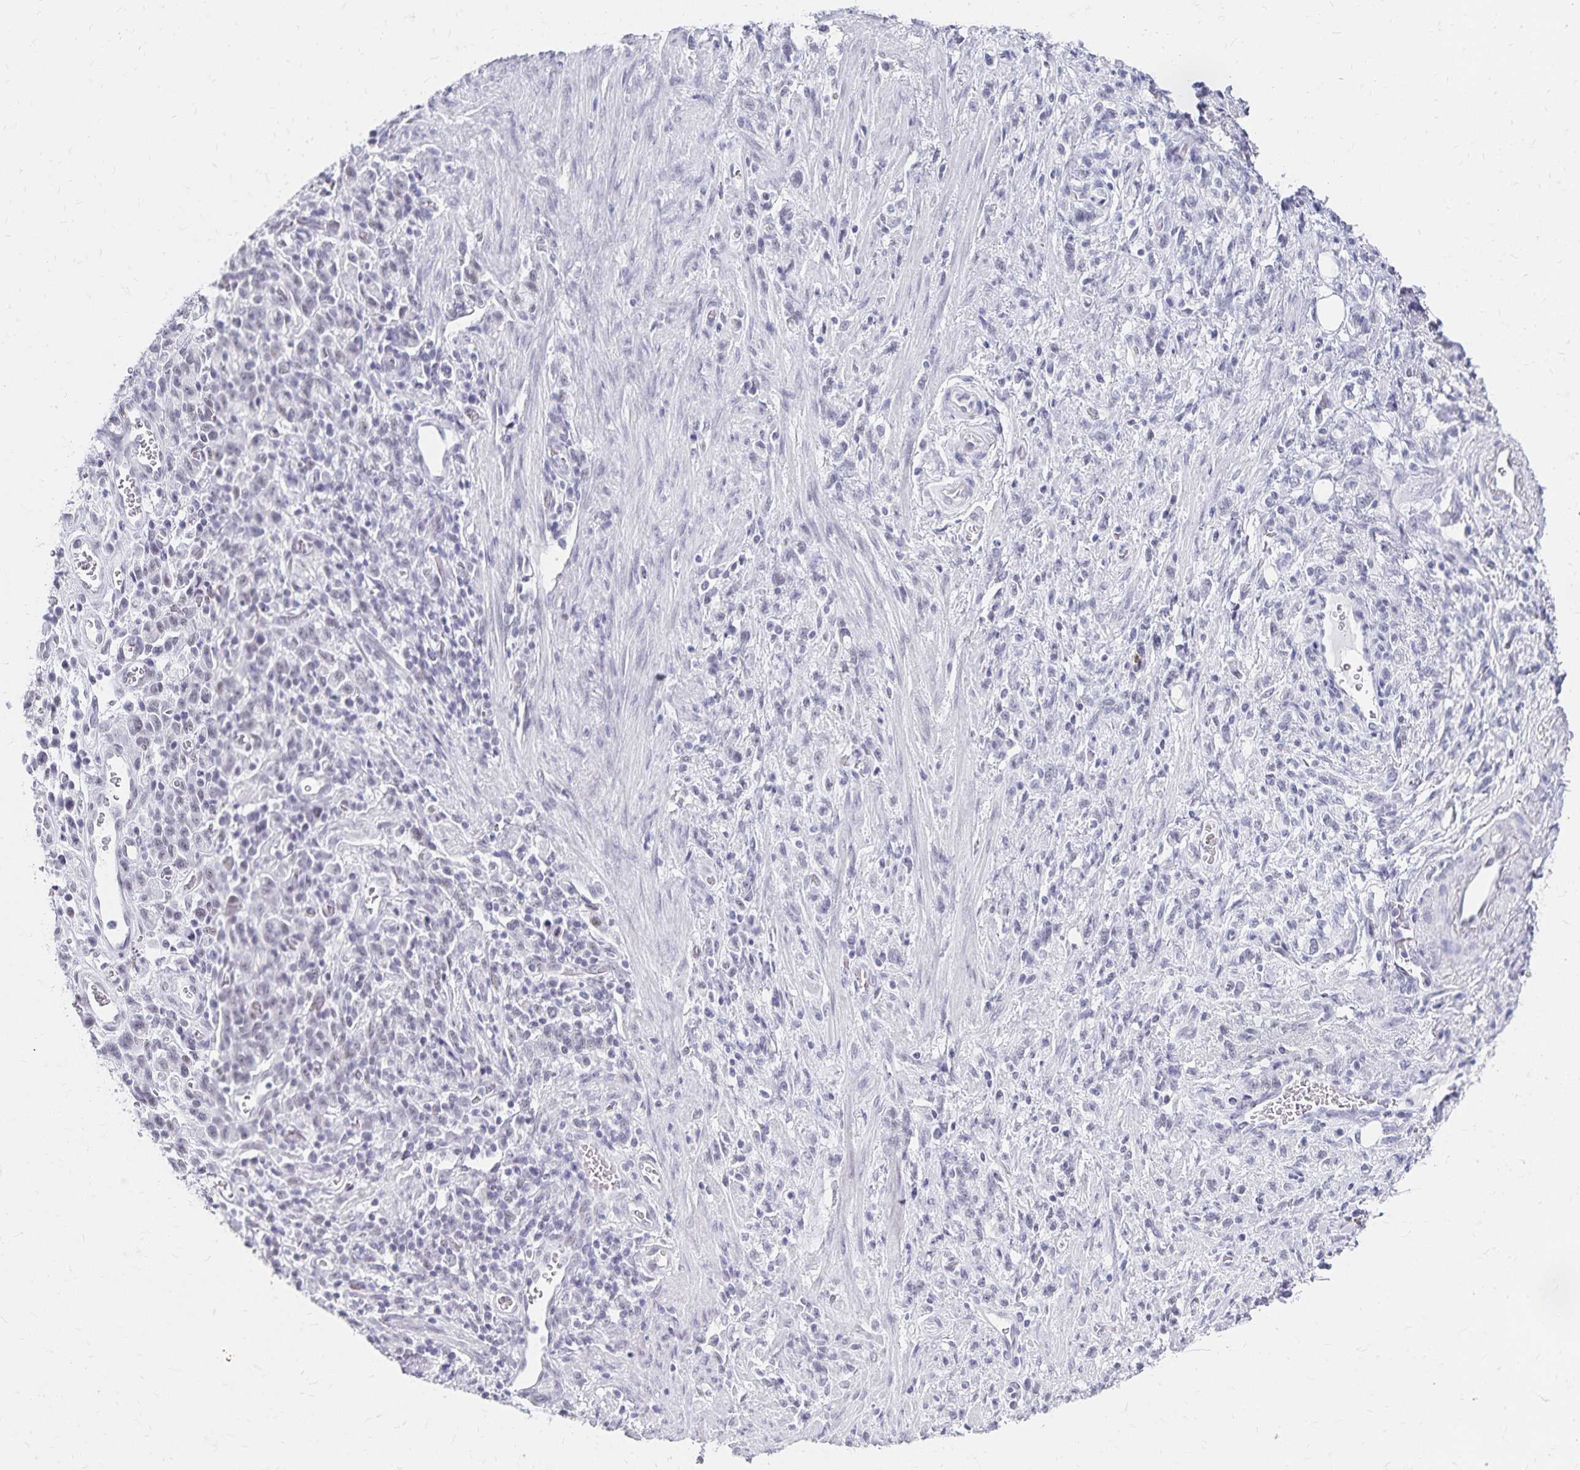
{"staining": {"intensity": "negative", "quantity": "none", "location": "none"}, "tissue": "stomach cancer", "cell_type": "Tumor cells", "image_type": "cancer", "snomed": [{"axis": "morphology", "description": "Adenocarcinoma, NOS"}, {"axis": "topography", "description": "Stomach"}], "caption": "Image shows no protein staining in tumor cells of stomach cancer (adenocarcinoma) tissue. Brightfield microscopy of IHC stained with DAB (brown) and hematoxylin (blue), captured at high magnification.", "gene": "C20orf85", "patient": {"sex": "male", "age": 77}}